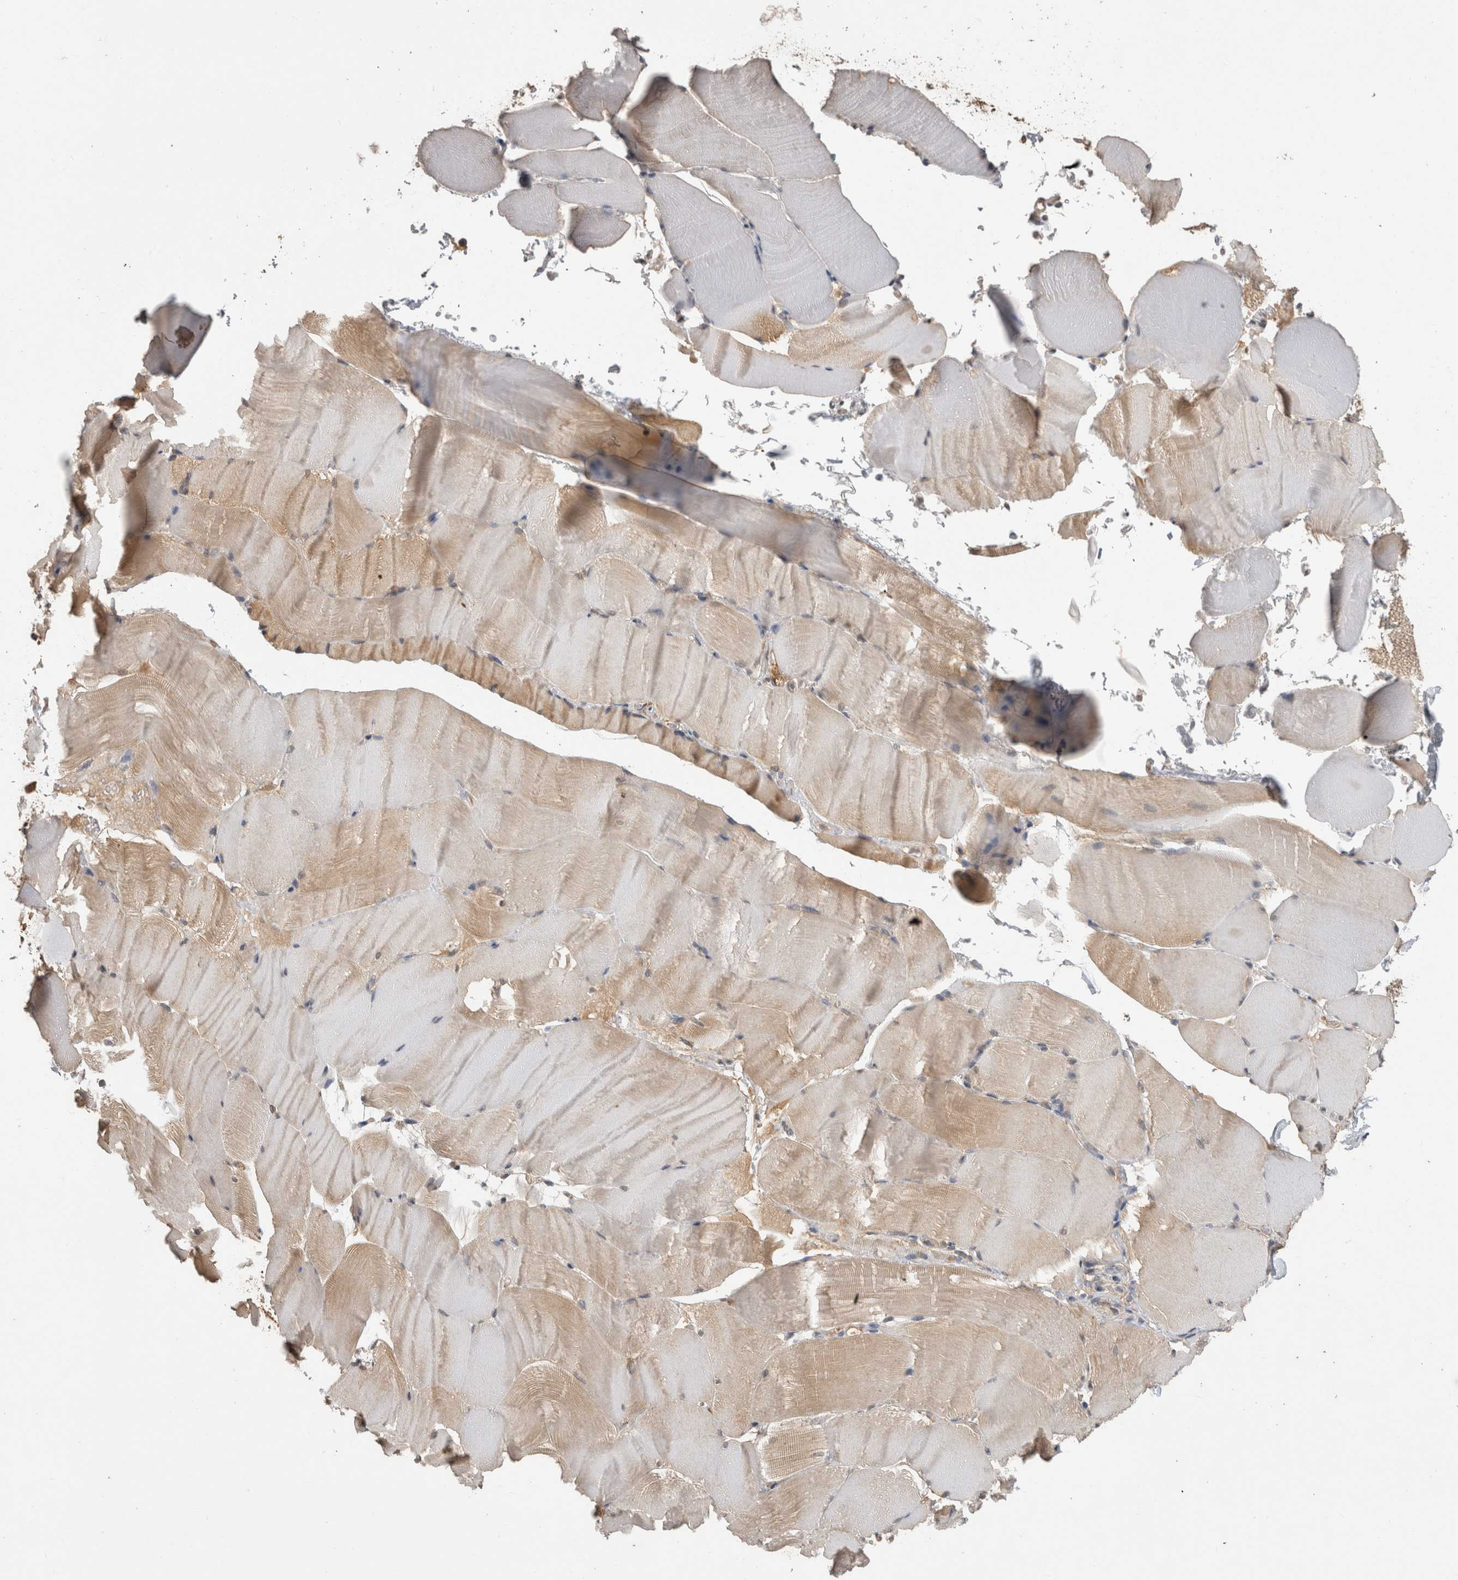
{"staining": {"intensity": "weak", "quantity": ">75%", "location": "cytoplasmic/membranous"}, "tissue": "skeletal muscle", "cell_type": "Myocytes", "image_type": "normal", "snomed": [{"axis": "morphology", "description": "Normal tissue, NOS"}, {"axis": "topography", "description": "Skeletal muscle"}, {"axis": "topography", "description": "Parathyroid gland"}], "caption": "Immunohistochemical staining of benign human skeletal muscle displays low levels of weak cytoplasmic/membranous expression in about >75% of myocytes.", "gene": "PREP", "patient": {"sex": "female", "age": 37}}